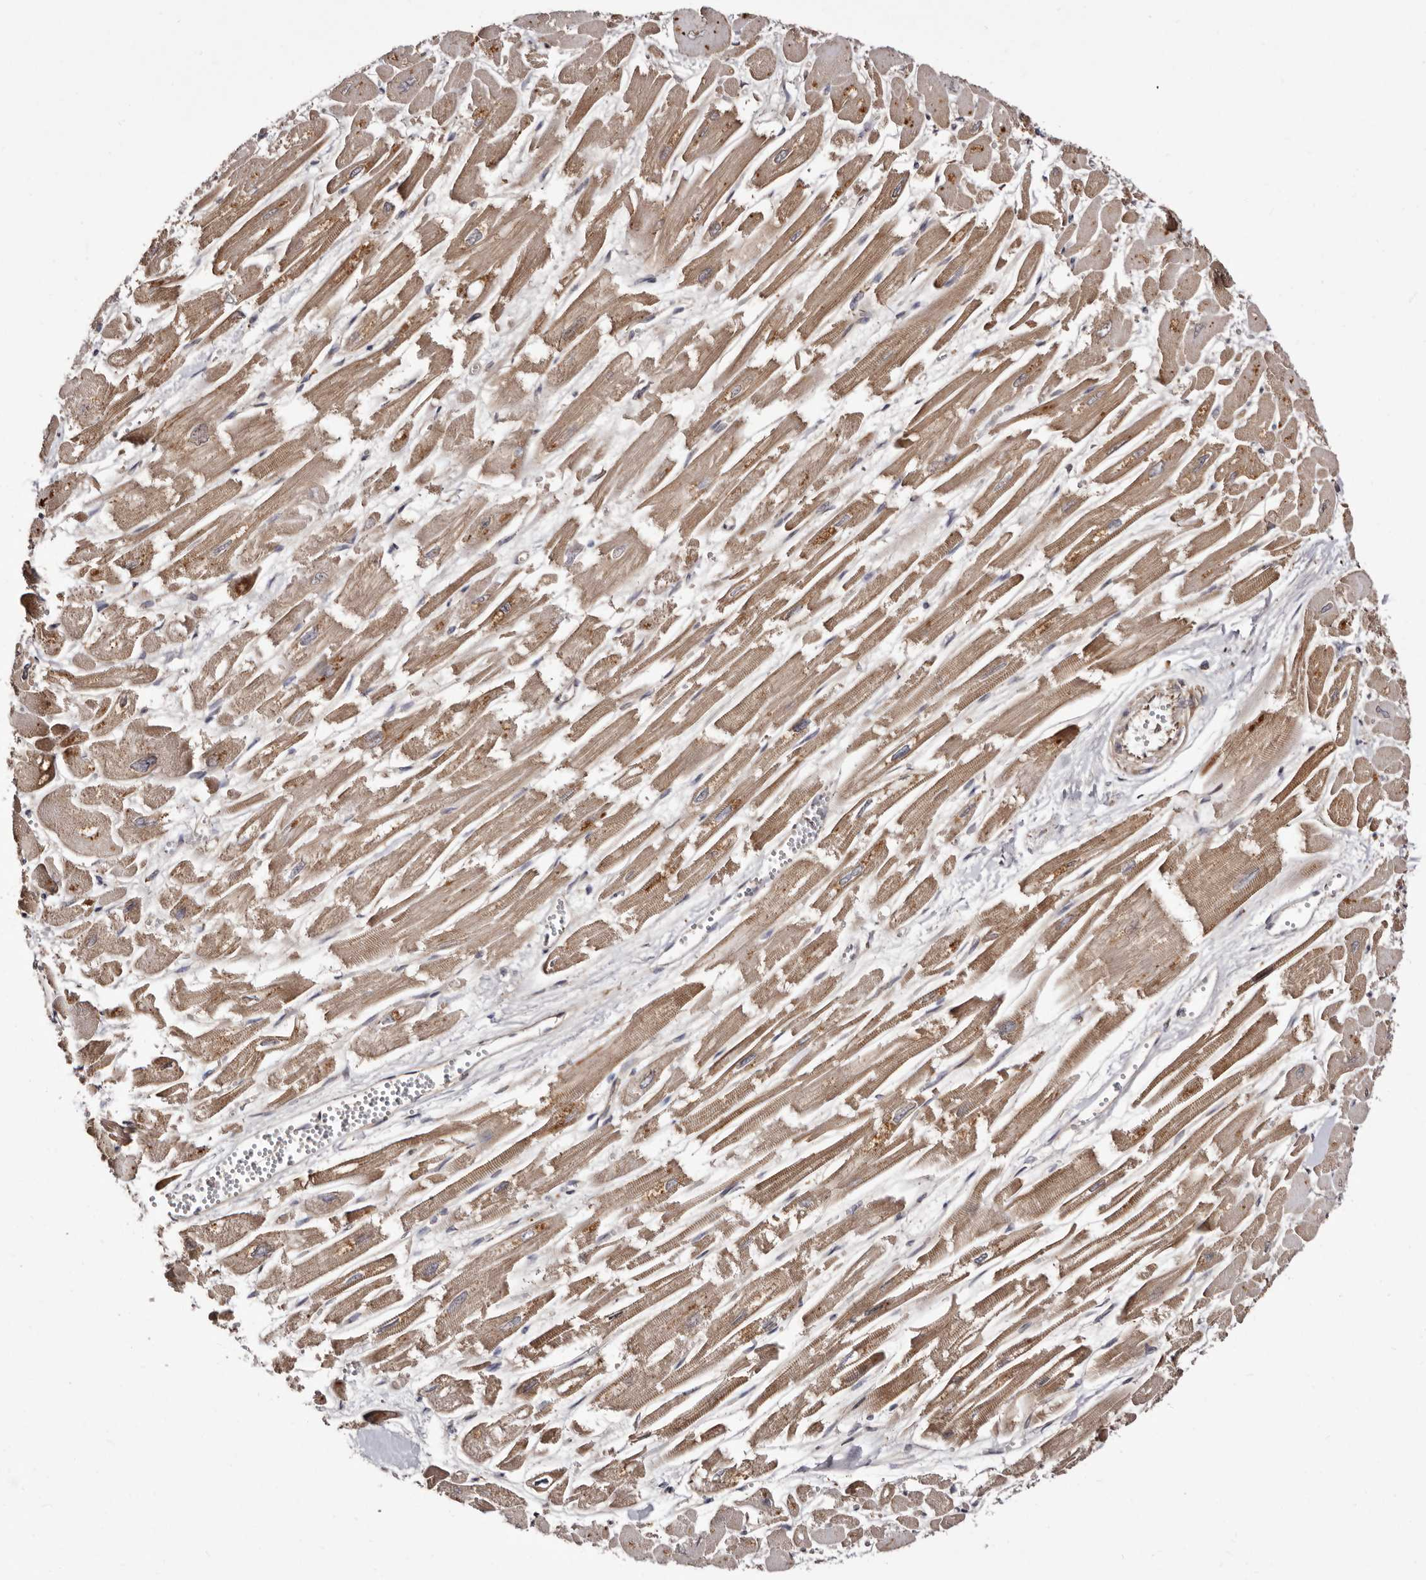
{"staining": {"intensity": "moderate", "quantity": ">75%", "location": "cytoplasmic/membranous"}, "tissue": "heart muscle", "cell_type": "Cardiomyocytes", "image_type": "normal", "snomed": [{"axis": "morphology", "description": "Normal tissue, NOS"}, {"axis": "topography", "description": "Heart"}], "caption": "Normal heart muscle shows moderate cytoplasmic/membranous expression in approximately >75% of cardiomyocytes.", "gene": "LUZP1", "patient": {"sex": "male", "age": 54}}